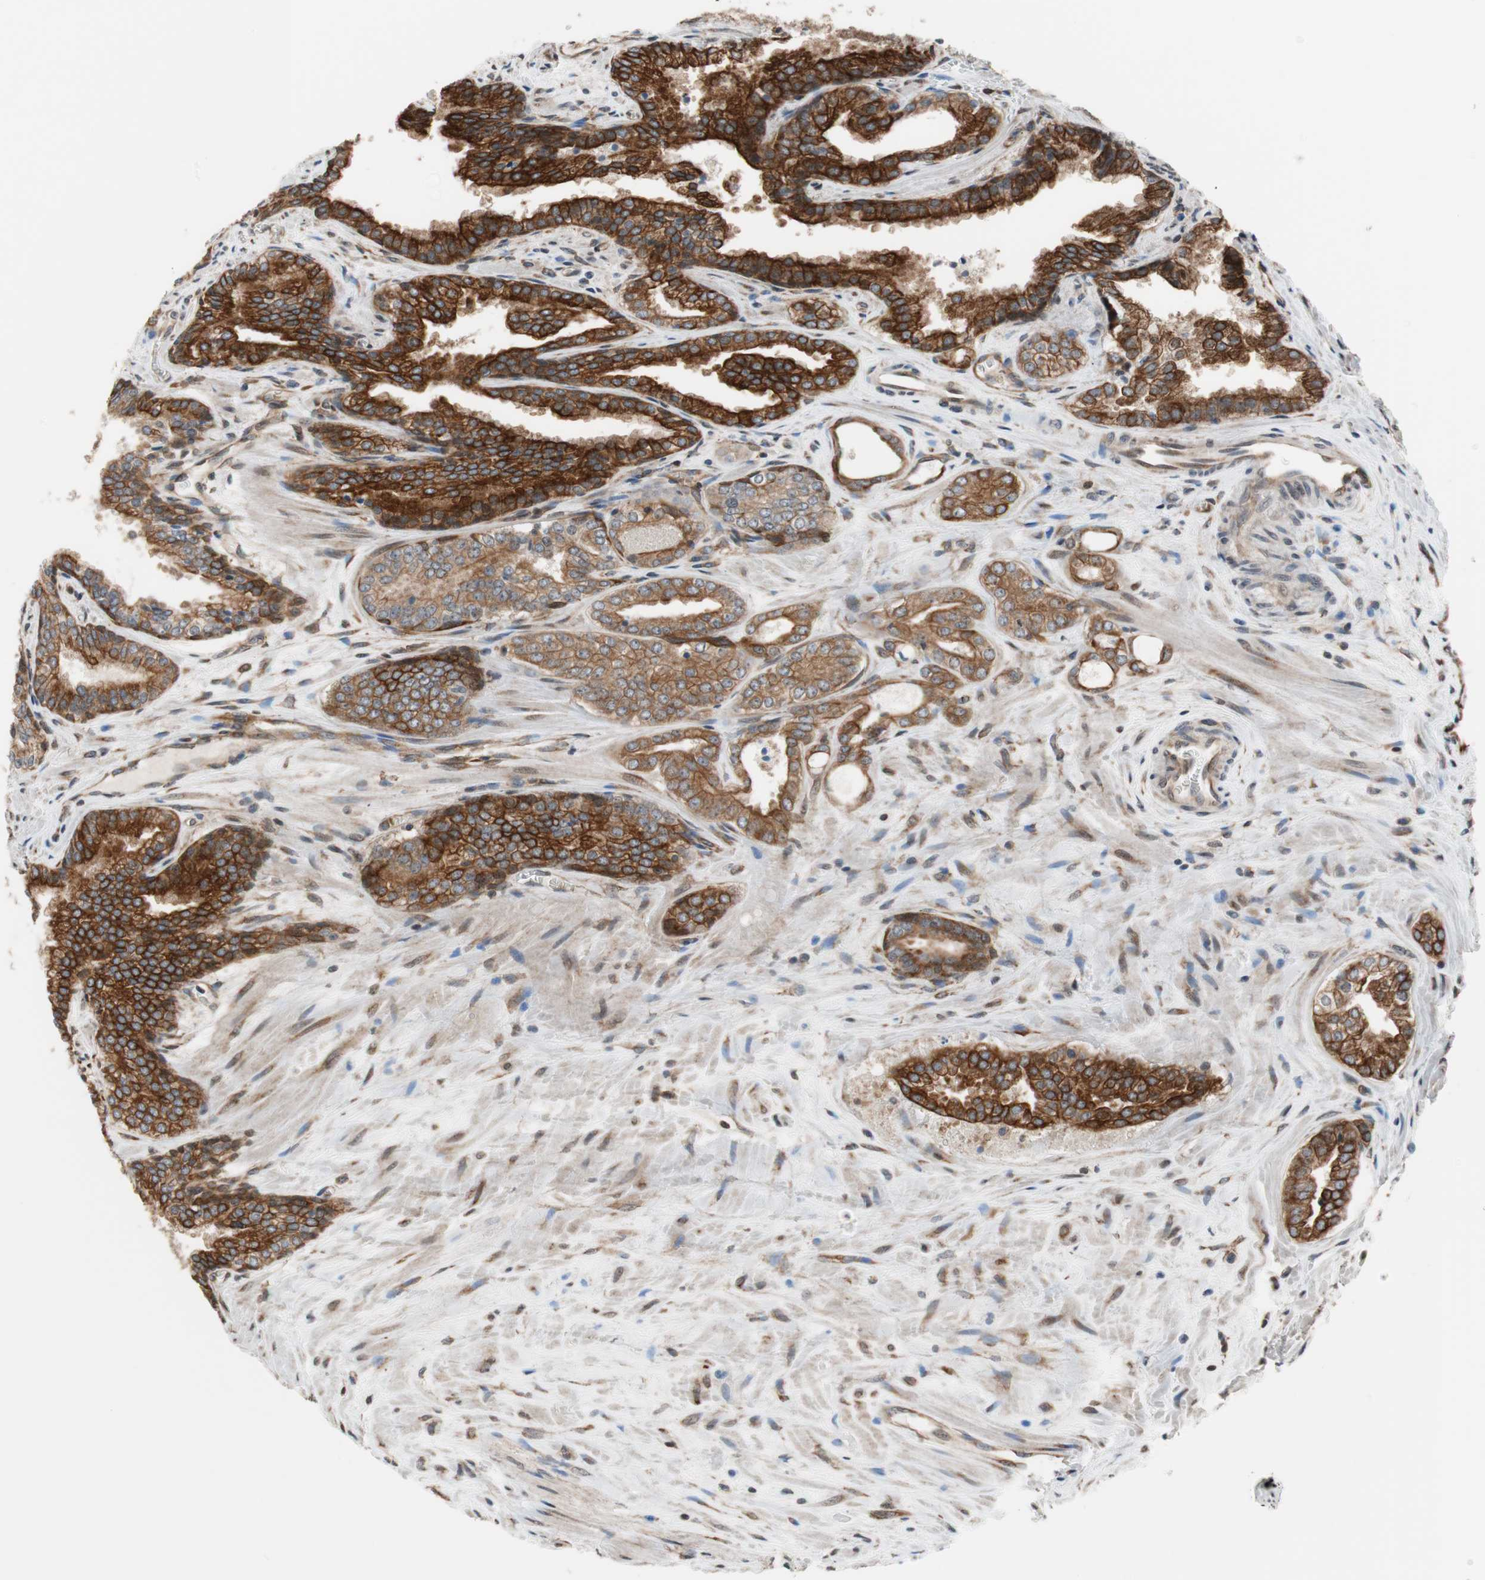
{"staining": {"intensity": "strong", "quantity": ">75%", "location": "cytoplasmic/membranous"}, "tissue": "prostate cancer", "cell_type": "Tumor cells", "image_type": "cancer", "snomed": [{"axis": "morphology", "description": "Adenocarcinoma, Low grade"}, {"axis": "topography", "description": "Prostate"}], "caption": "Immunohistochemical staining of human prostate cancer shows high levels of strong cytoplasmic/membranous protein expression in about >75% of tumor cells.", "gene": "ZNF512B", "patient": {"sex": "male", "age": 60}}